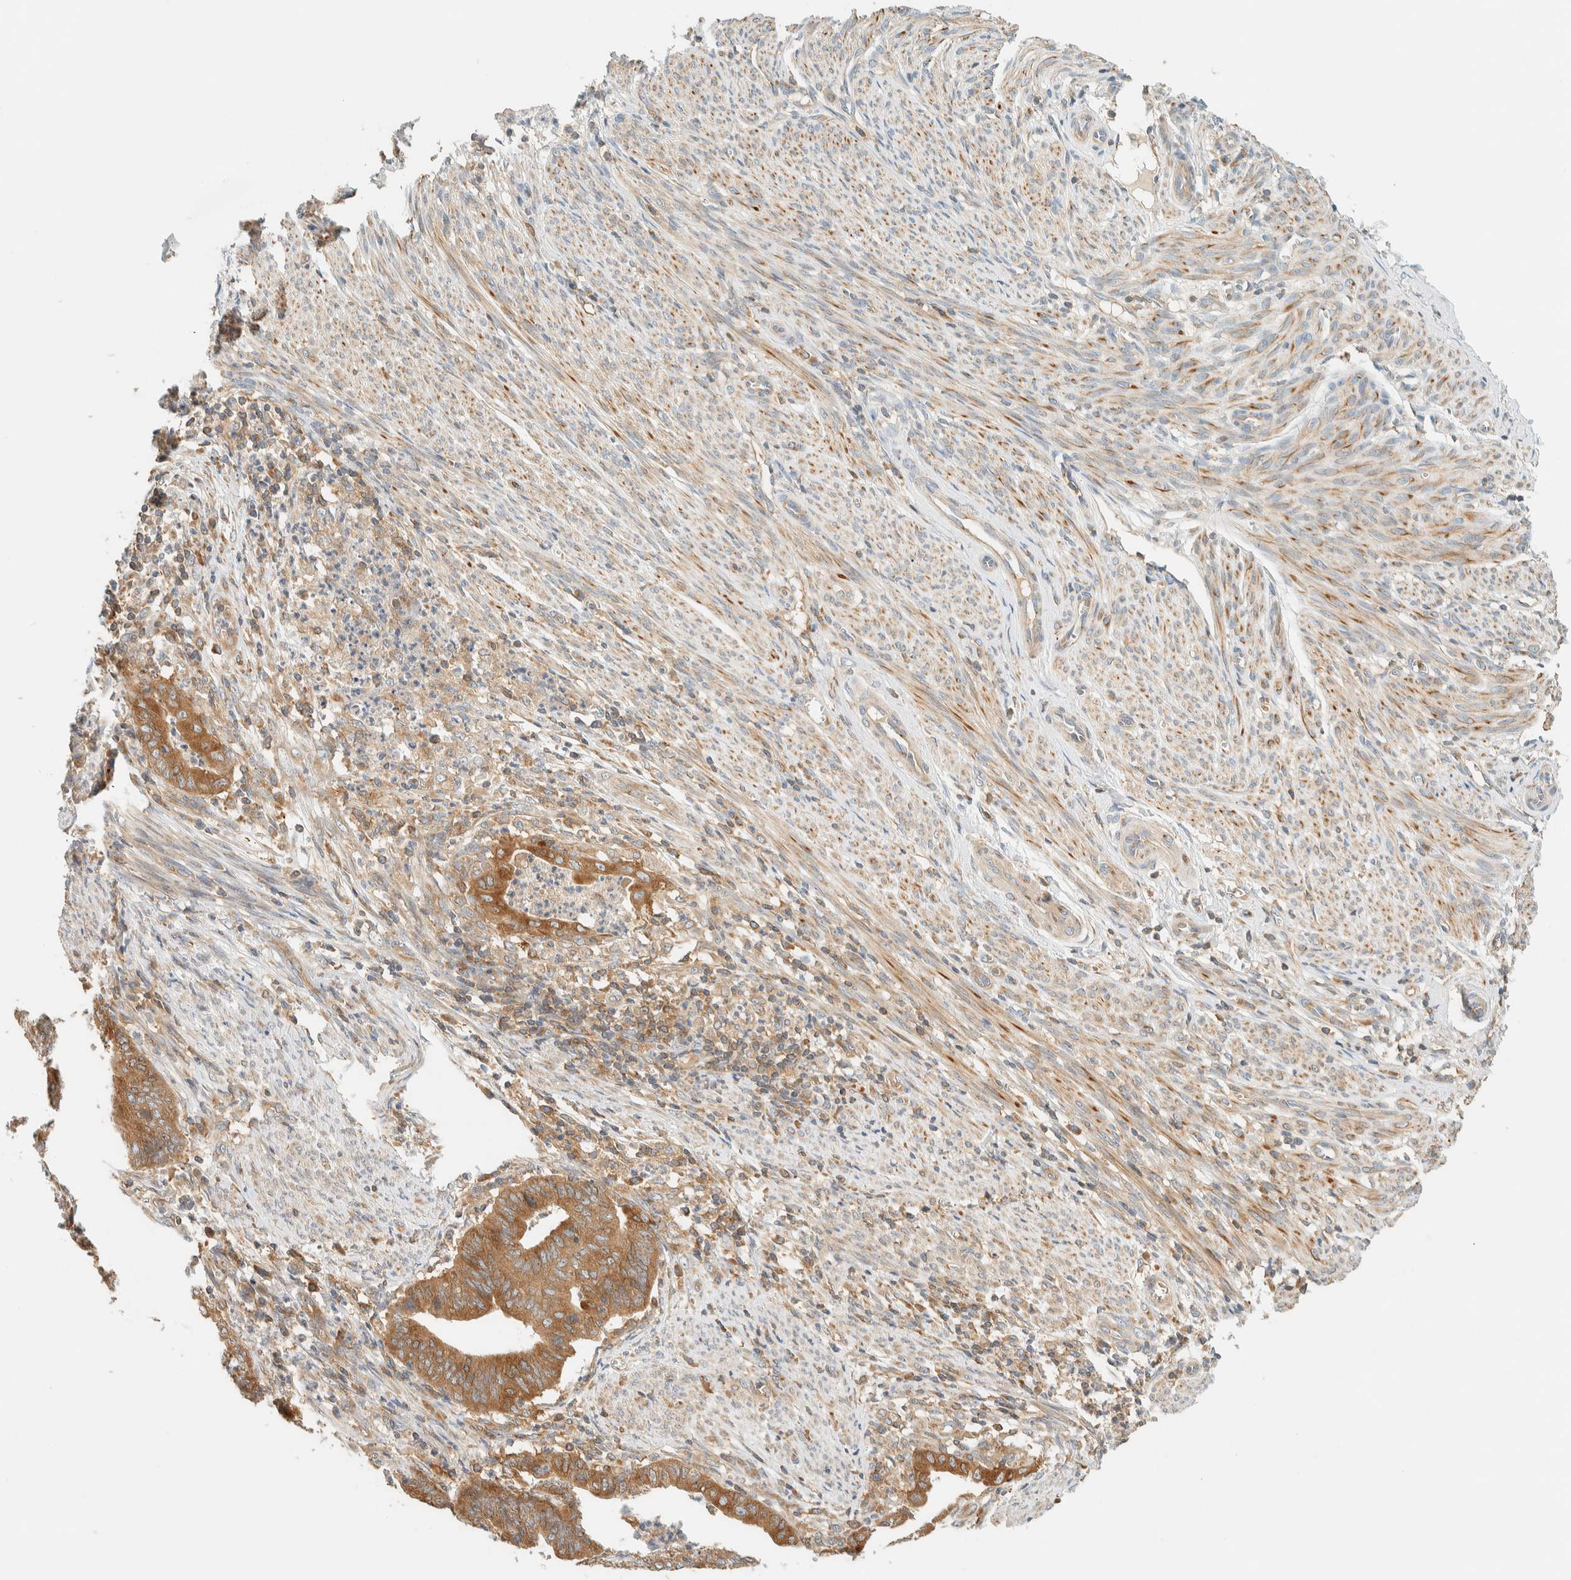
{"staining": {"intensity": "moderate", "quantity": ">75%", "location": "cytoplasmic/membranous"}, "tissue": "endometrial cancer", "cell_type": "Tumor cells", "image_type": "cancer", "snomed": [{"axis": "morphology", "description": "Polyp, NOS"}, {"axis": "morphology", "description": "Adenocarcinoma, NOS"}, {"axis": "morphology", "description": "Adenoma, NOS"}, {"axis": "topography", "description": "Endometrium"}], "caption": "Brown immunohistochemical staining in endometrial cancer demonstrates moderate cytoplasmic/membranous staining in approximately >75% of tumor cells.", "gene": "ARFGEF1", "patient": {"sex": "female", "age": 79}}